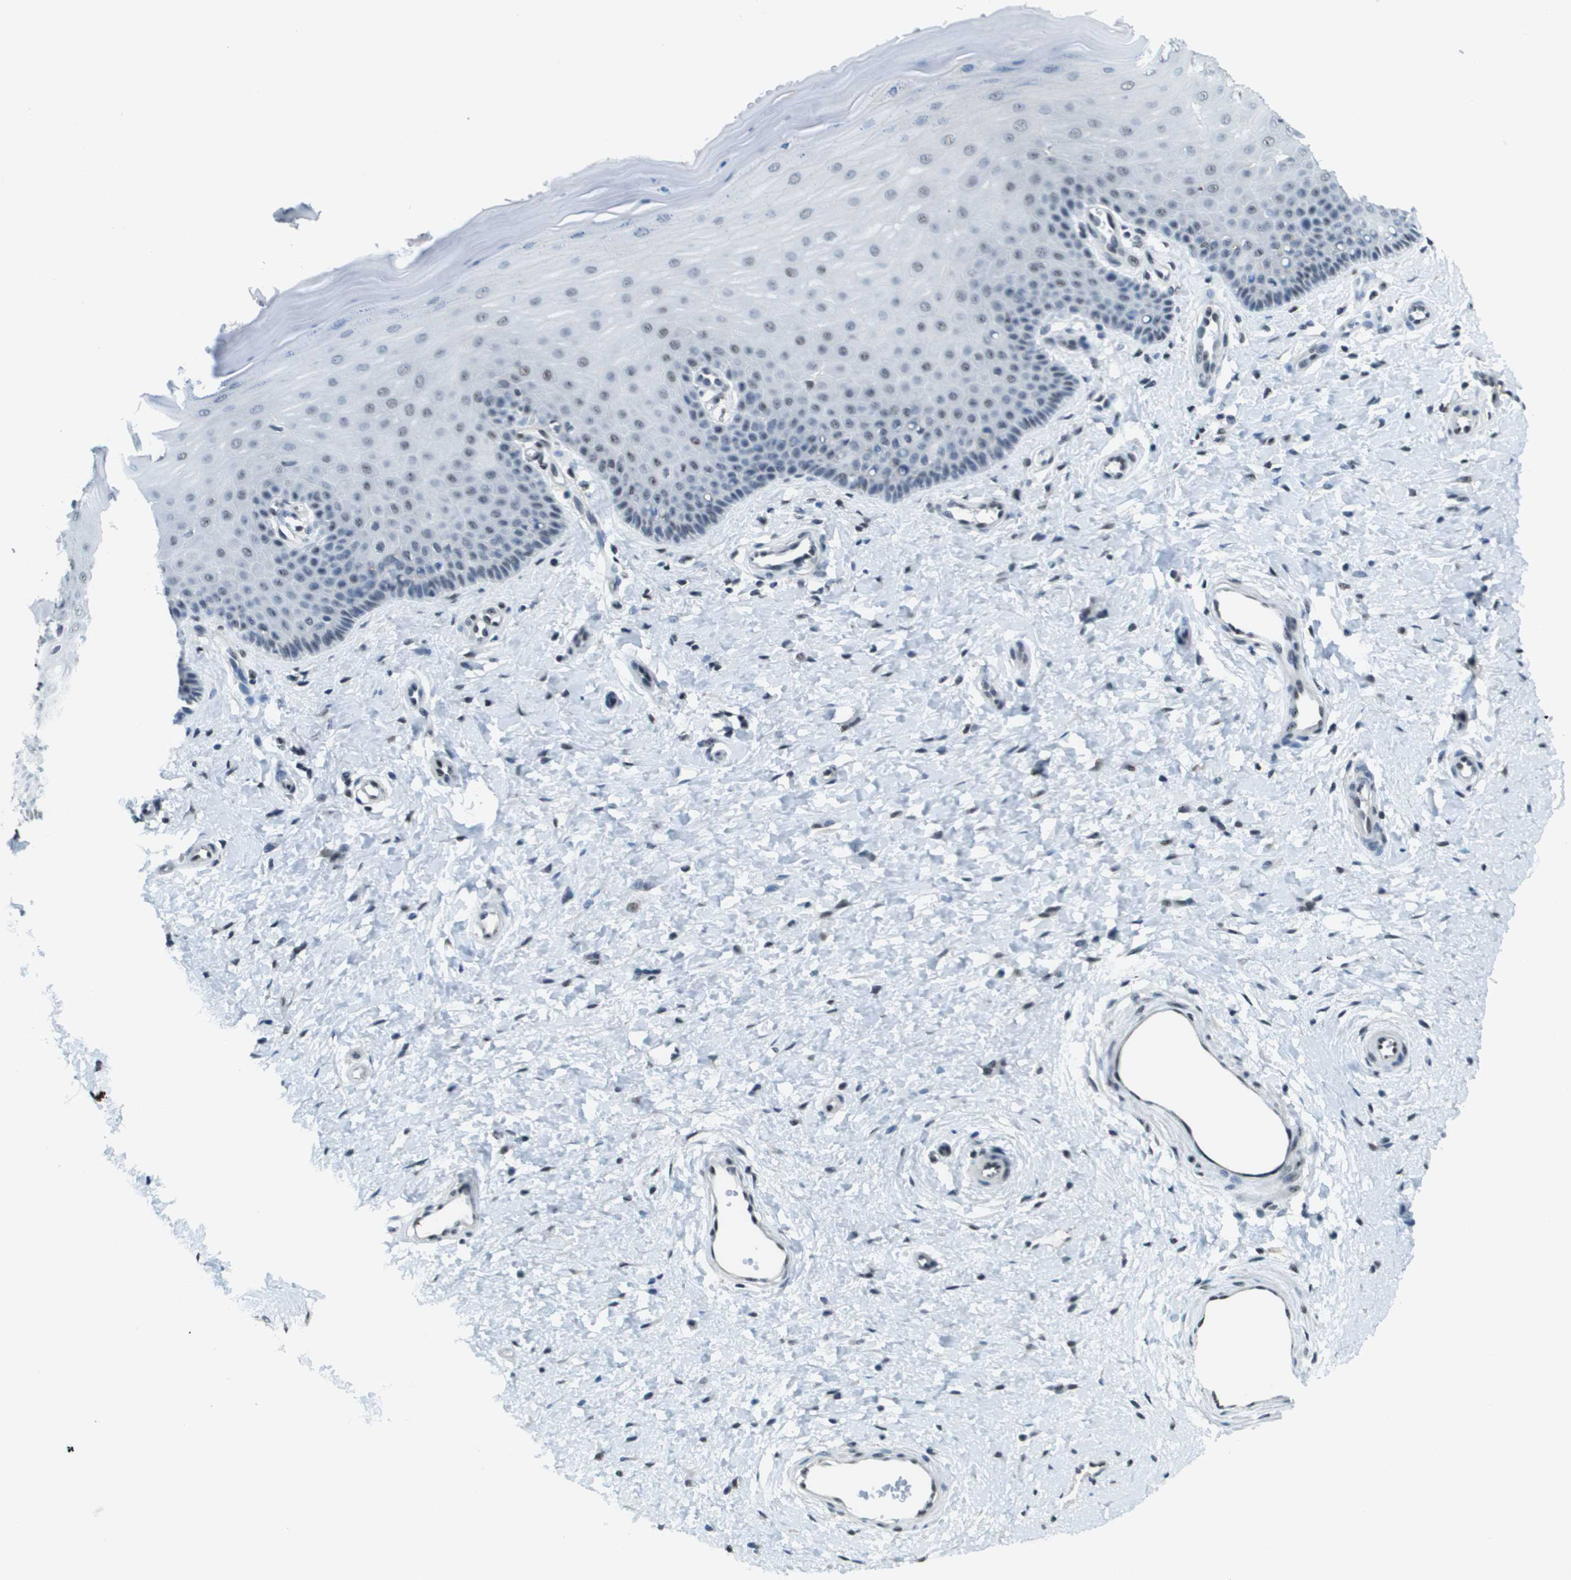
{"staining": {"intensity": "weak", "quantity": ">75%", "location": "nuclear"}, "tissue": "cervix", "cell_type": "Glandular cells", "image_type": "normal", "snomed": [{"axis": "morphology", "description": "Normal tissue, NOS"}, {"axis": "topography", "description": "Cervix"}], "caption": "Cervix stained with DAB immunohistochemistry reveals low levels of weak nuclear staining in about >75% of glandular cells.", "gene": "SP100", "patient": {"sex": "female", "age": 55}}